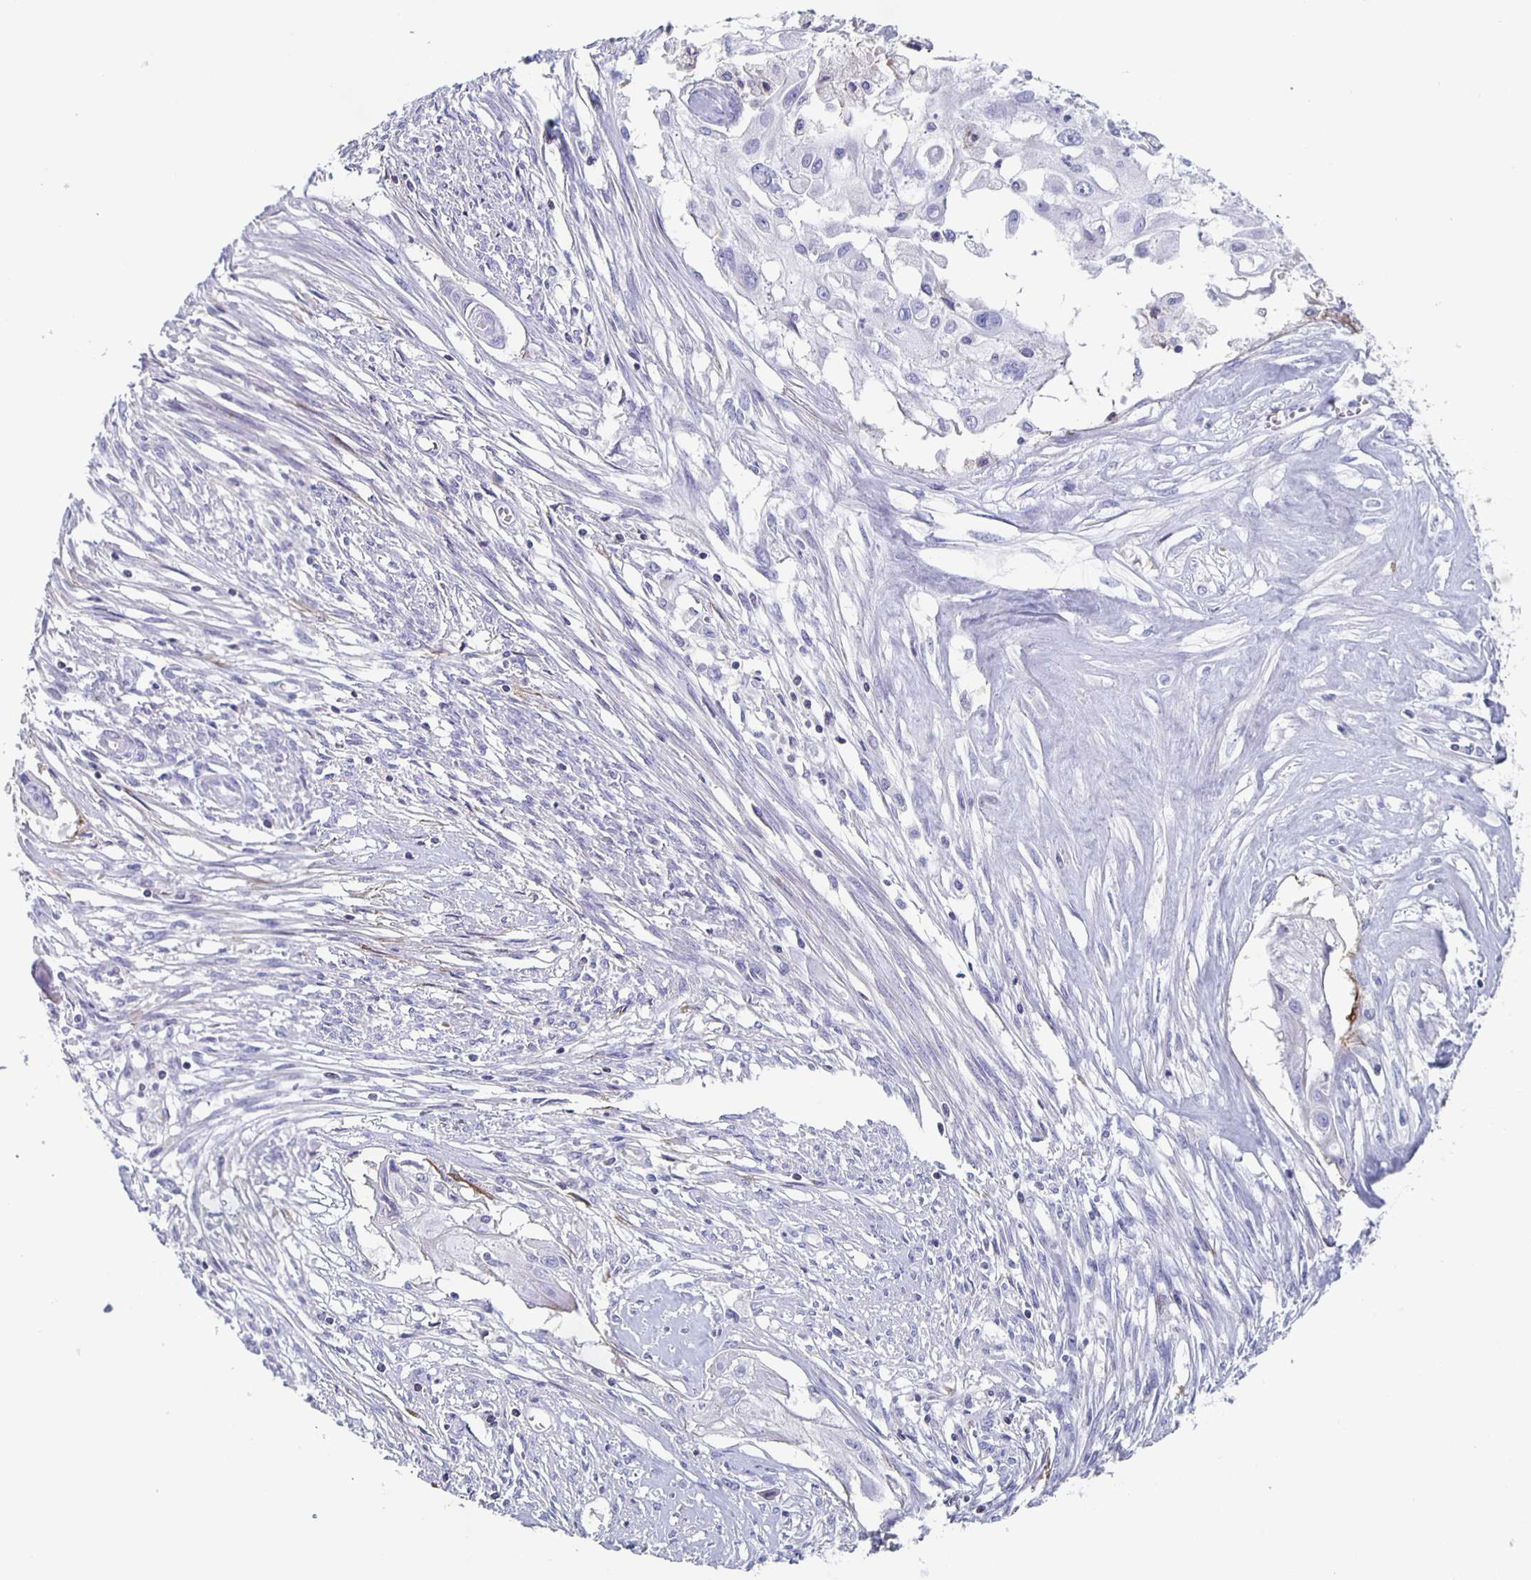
{"staining": {"intensity": "negative", "quantity": "none", "location": "none"}, "tissue": "cervical cancer", "cell_type": "Tumor cells", "image_type": "cancer", "snomed": [{"axis": "morphology", "description": "Squamous cell carcinoma, NOS"}, {"axis": "topography", "description": "Cervix"}], "caption": "Squamous cell carcinoma (cervical) was stained to show a protein in brown. There is no significant expression in tumor cells.", "gene": "FGA", "patient": {"sex": "female", "age": 49}}